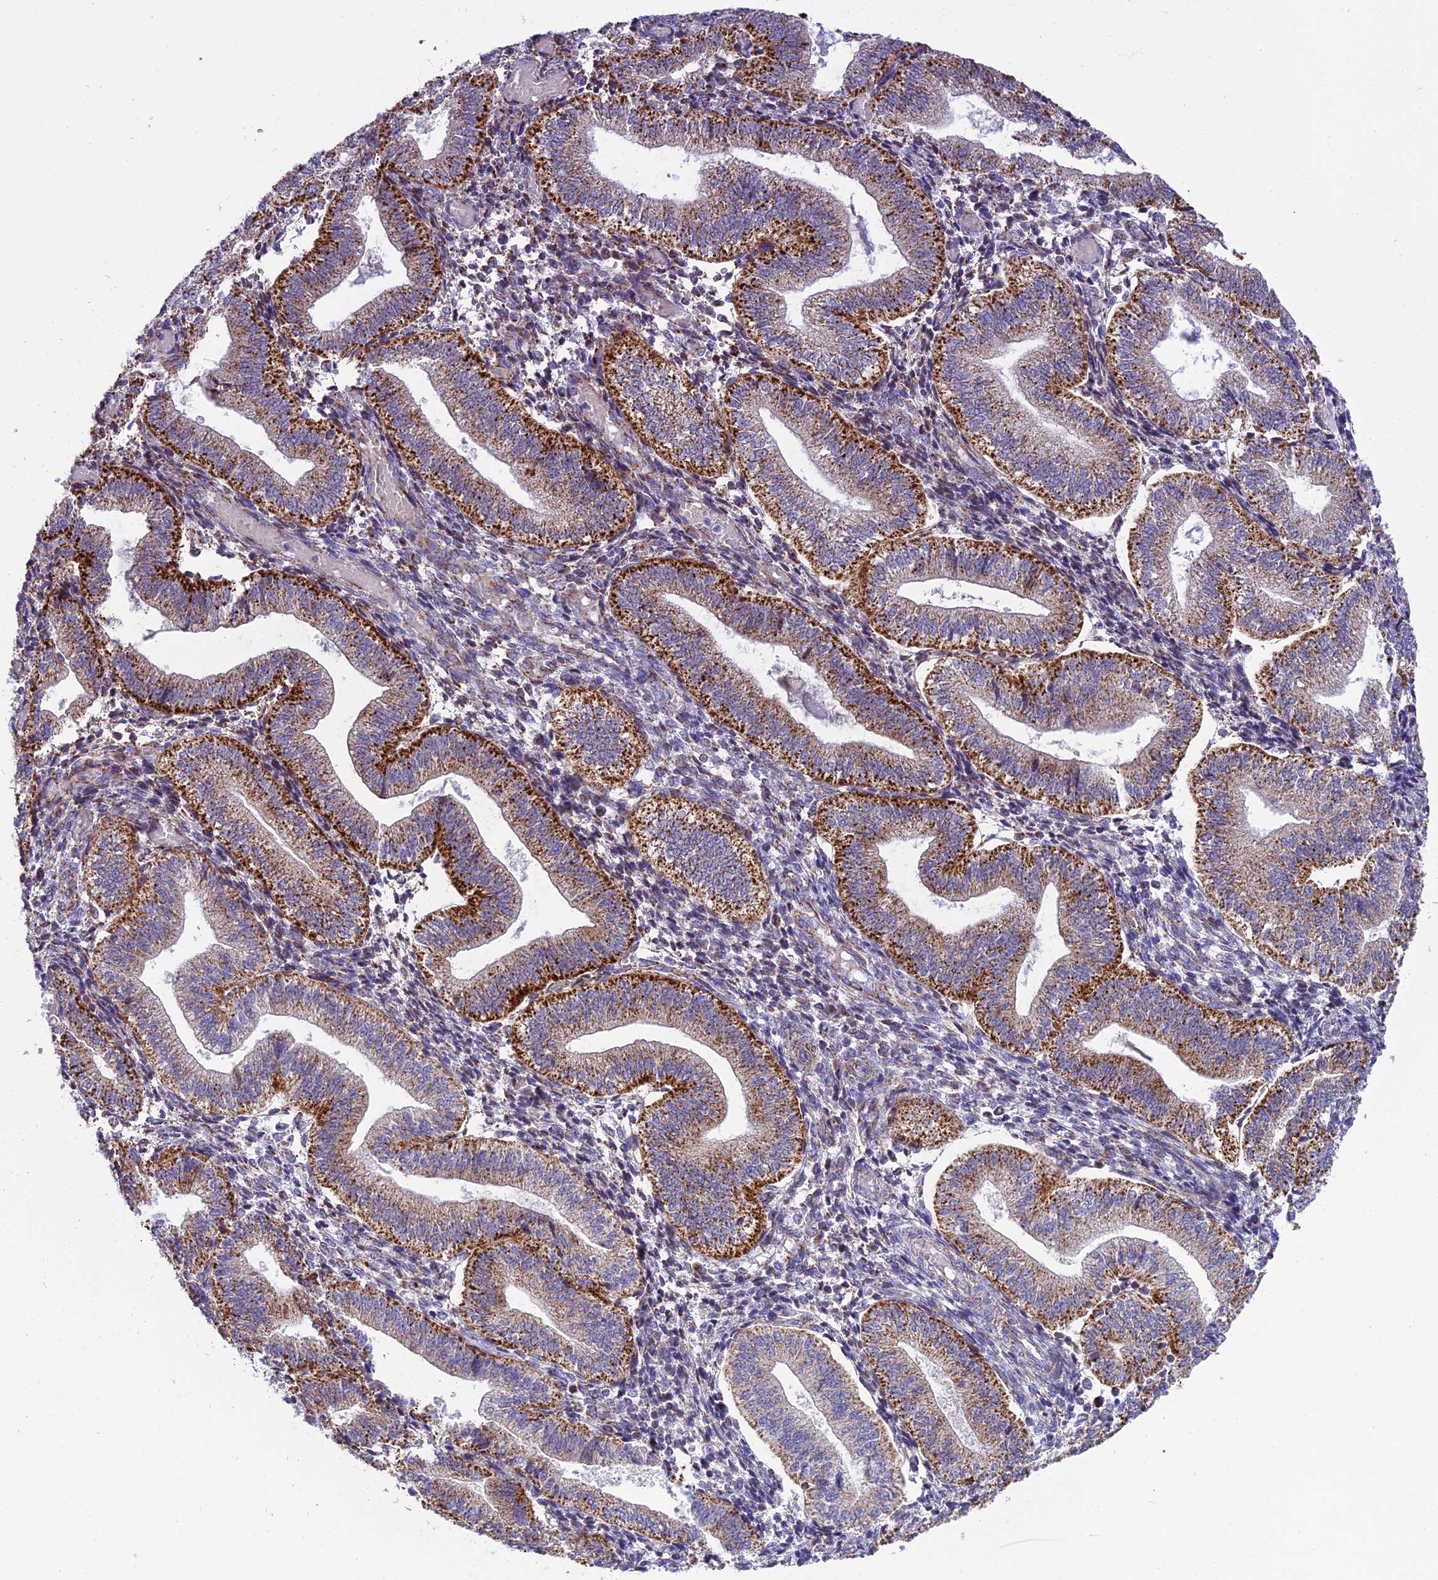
{"staining": {"intensity": "weak", "quantity": "<25%", "location": "cytoplasmic/membranous"}, "tissue": "endometrium", "cell_type": "Cells in endometrial stroma", "image_type": "normal", "snomed": [{"axis": "morphology", "description": "Normal tissue, NOS"}, {"axis": "topography", "description": "Endometrium"}], "caption": "Protein analysis of unremarkable endometrium shows no significant staining in cells in endometrial stroma. (Stains: DAB immunohistochemistry (IHC) with hematoxylin counter stain, Microscopy: brightfield microscopy at high magnification).", "gene": "MRPS34", "patient": {"sex": "female", "age": 34}}